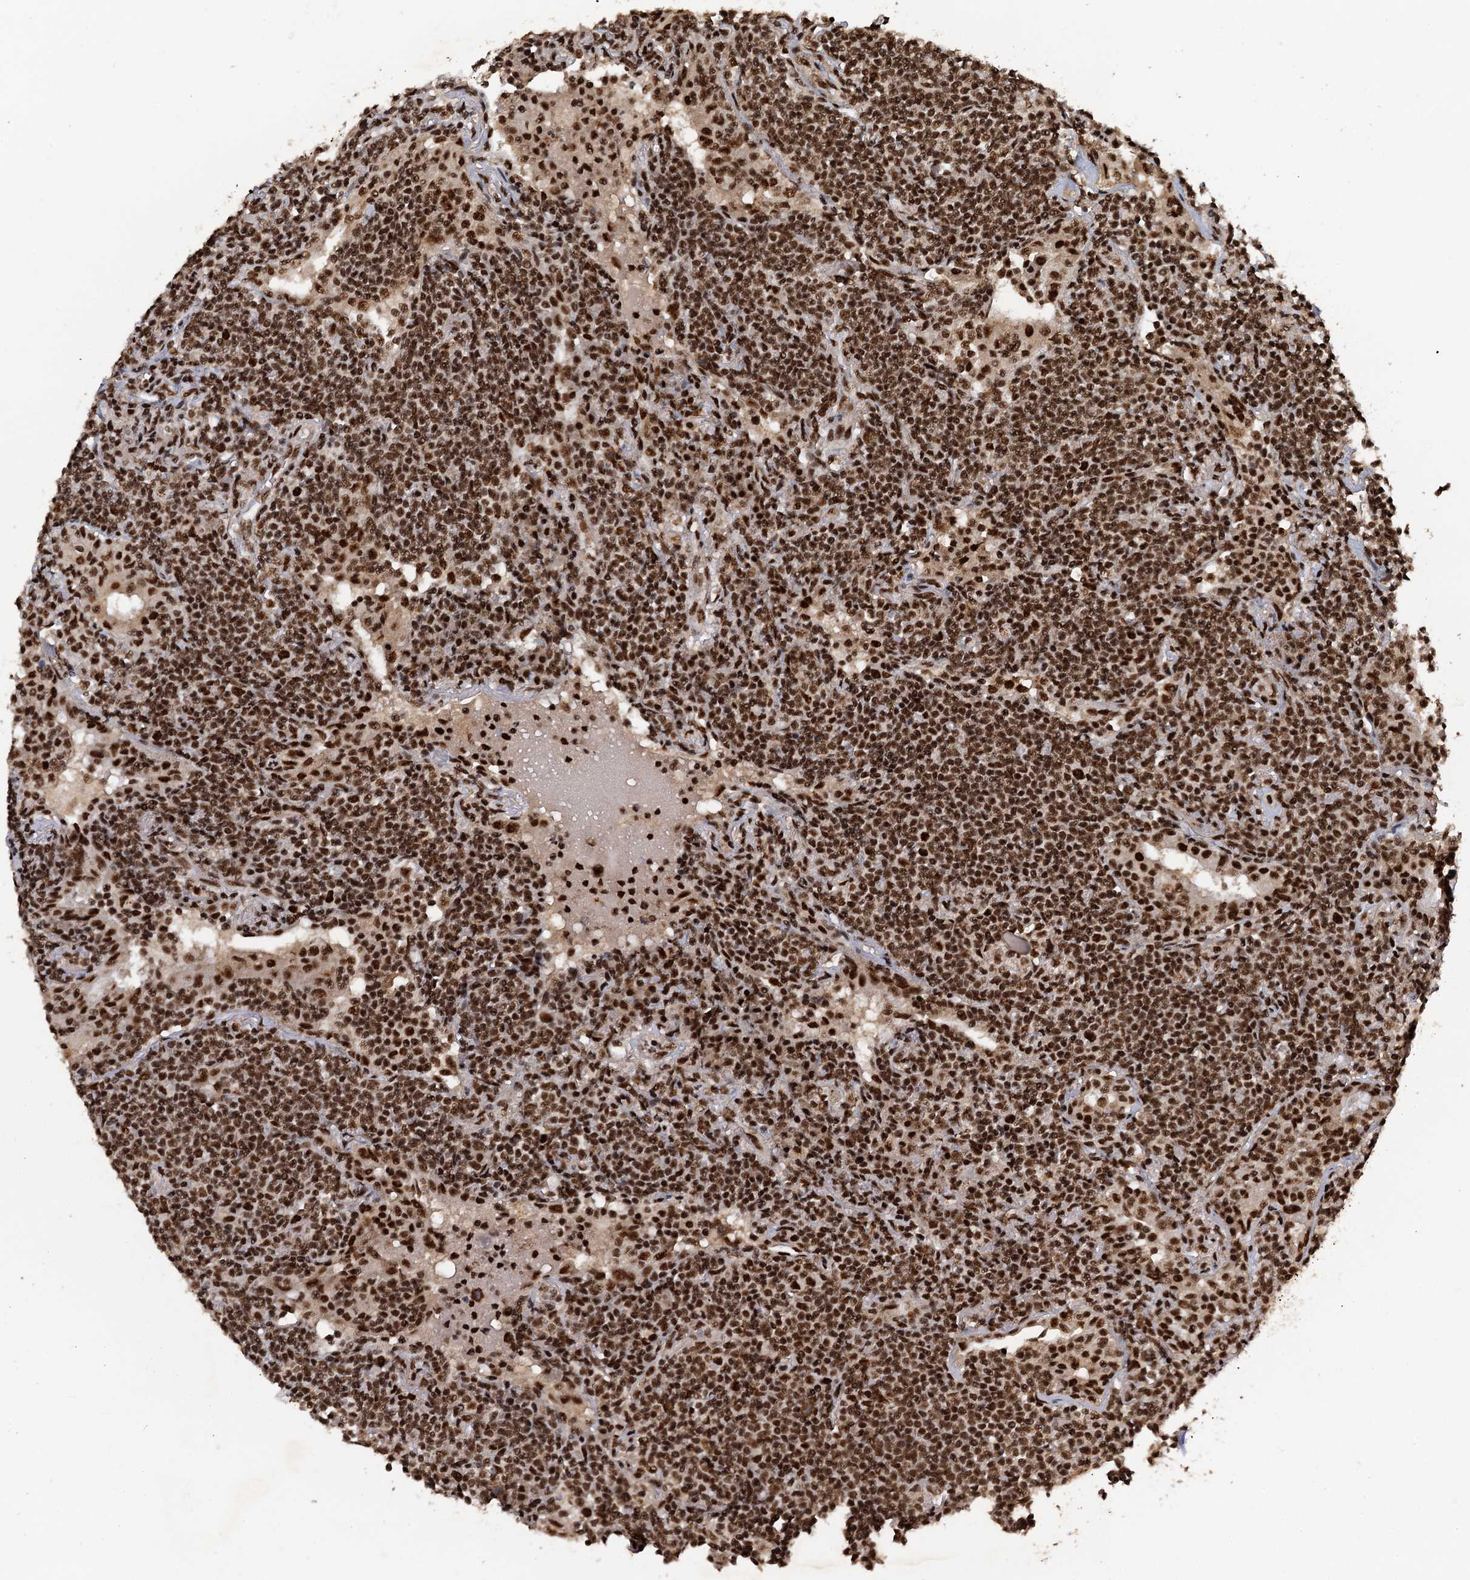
{"staining": {"intensity": "strong", "quantity": ">75%", "location": "nuclear"}, "tissue": "lymphoma", "cell_type": "Tumor cells", "image_type": "cancer", "snomed": [{"axis": "morphology", "description": "Malignant lymphoma, non-Hodgkin's type, Low grade"}, {"axis": "topography", "description": "Lung"}], "caption": "A histopathology image of low-grade malignant lymphoma, non-Hodgkin's type stained for a protein shows strong nuclear brown staining in tumor cells.", "gene": "ZC3H18", "patient": {"sex": "female", "age": 71}}